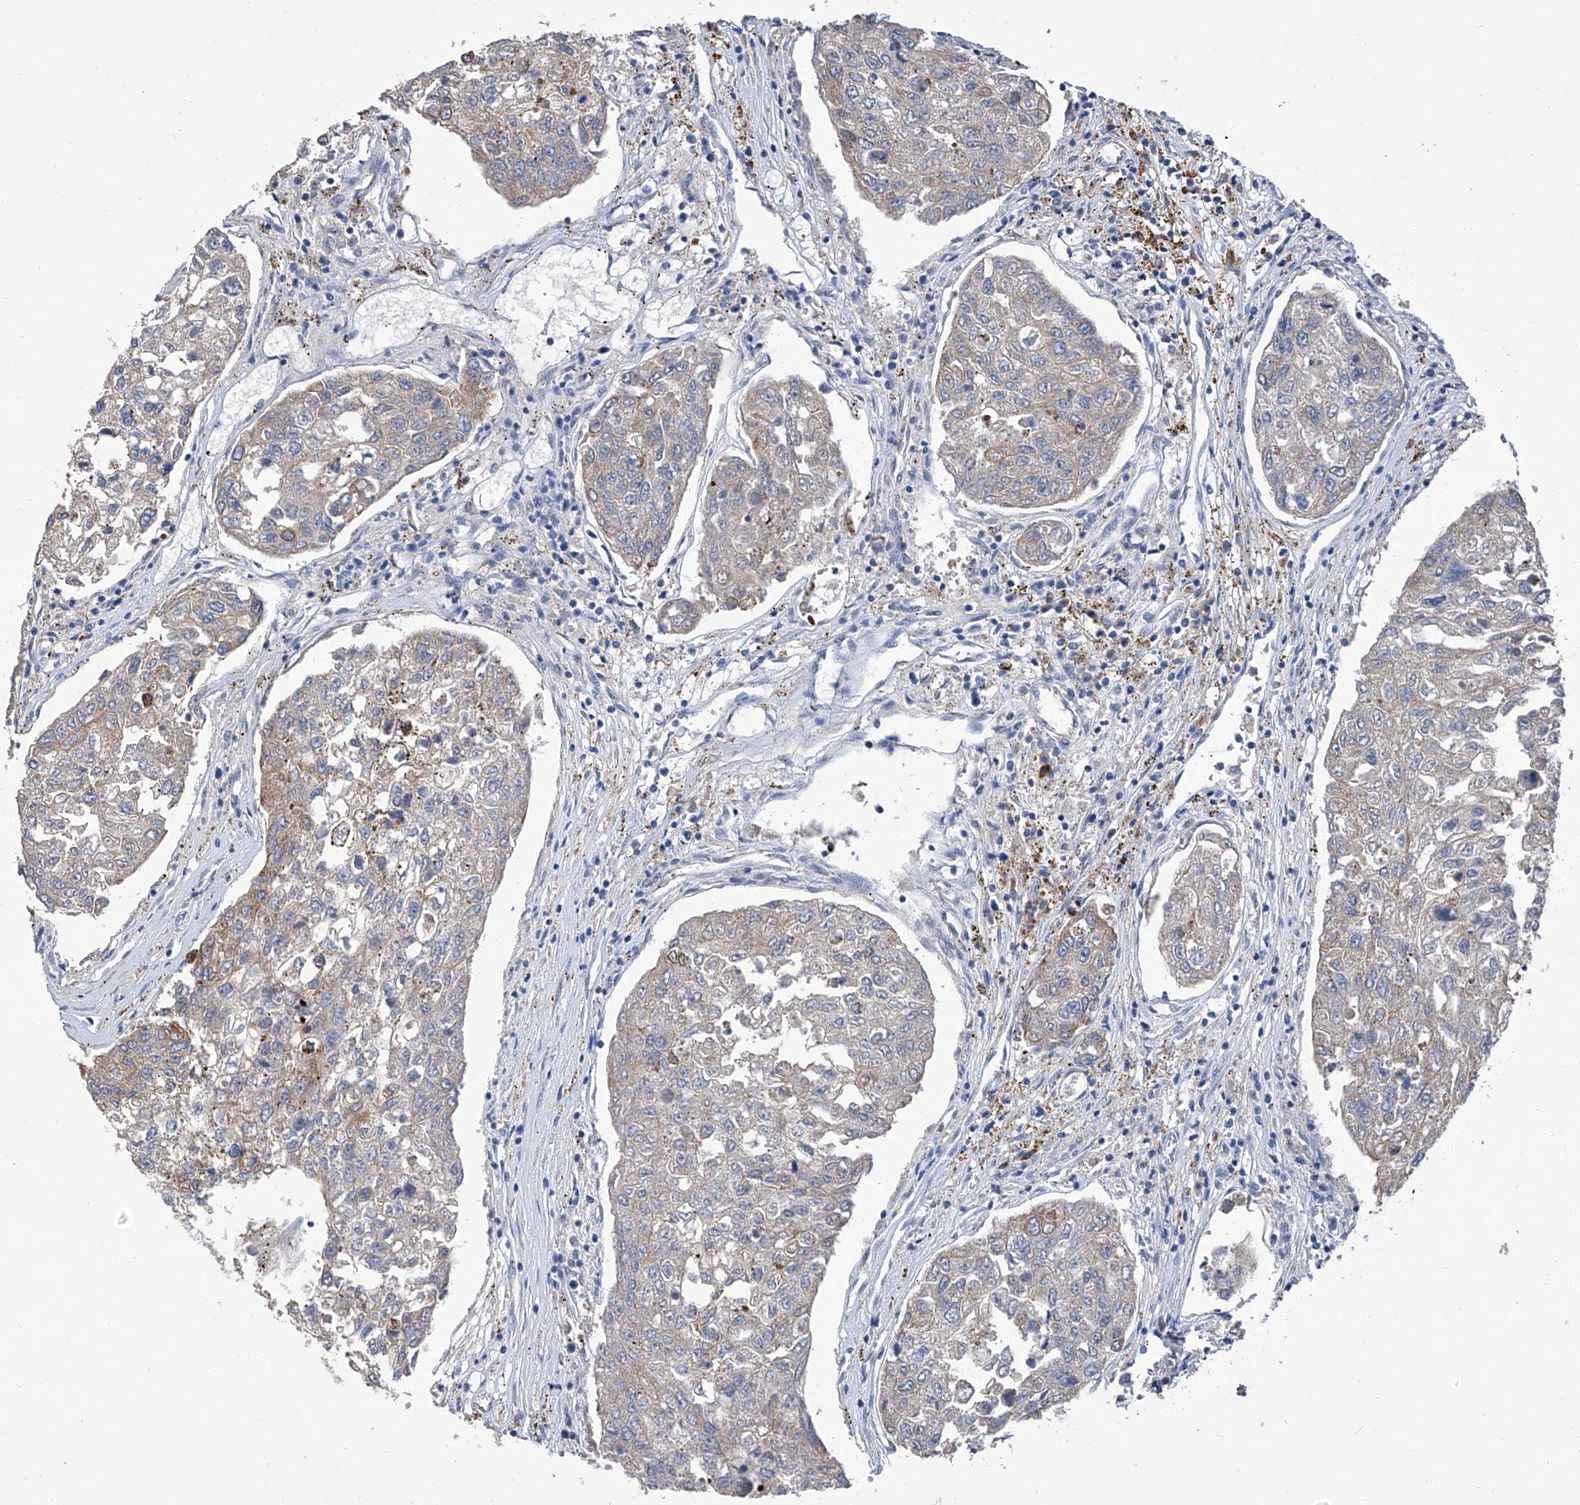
{"staining": {"intensity": "weak", "quantity": "<25%", "location": "cytoplasmic/membranous"}, "tissue": "urothelial cancer", "cell_type": "Tumor cells", "image_type": "cancer", "snomed": [{"axis": "morphology", "description": "Urothelial carcinoma, High grade"}, {"axis": "topography", "description": "Lymph node"}, {"axis": "topography", "description": "Urinary bladder"}], "caption": "This histopathology image is of urothelial cancer stained with immunohistochemistry to label a protein in brown with the nuclei are counter-stained blue. There is no positivity in tumor cells.", "gene": "GPT", "patient": {"sex": "male", "age": 51}}